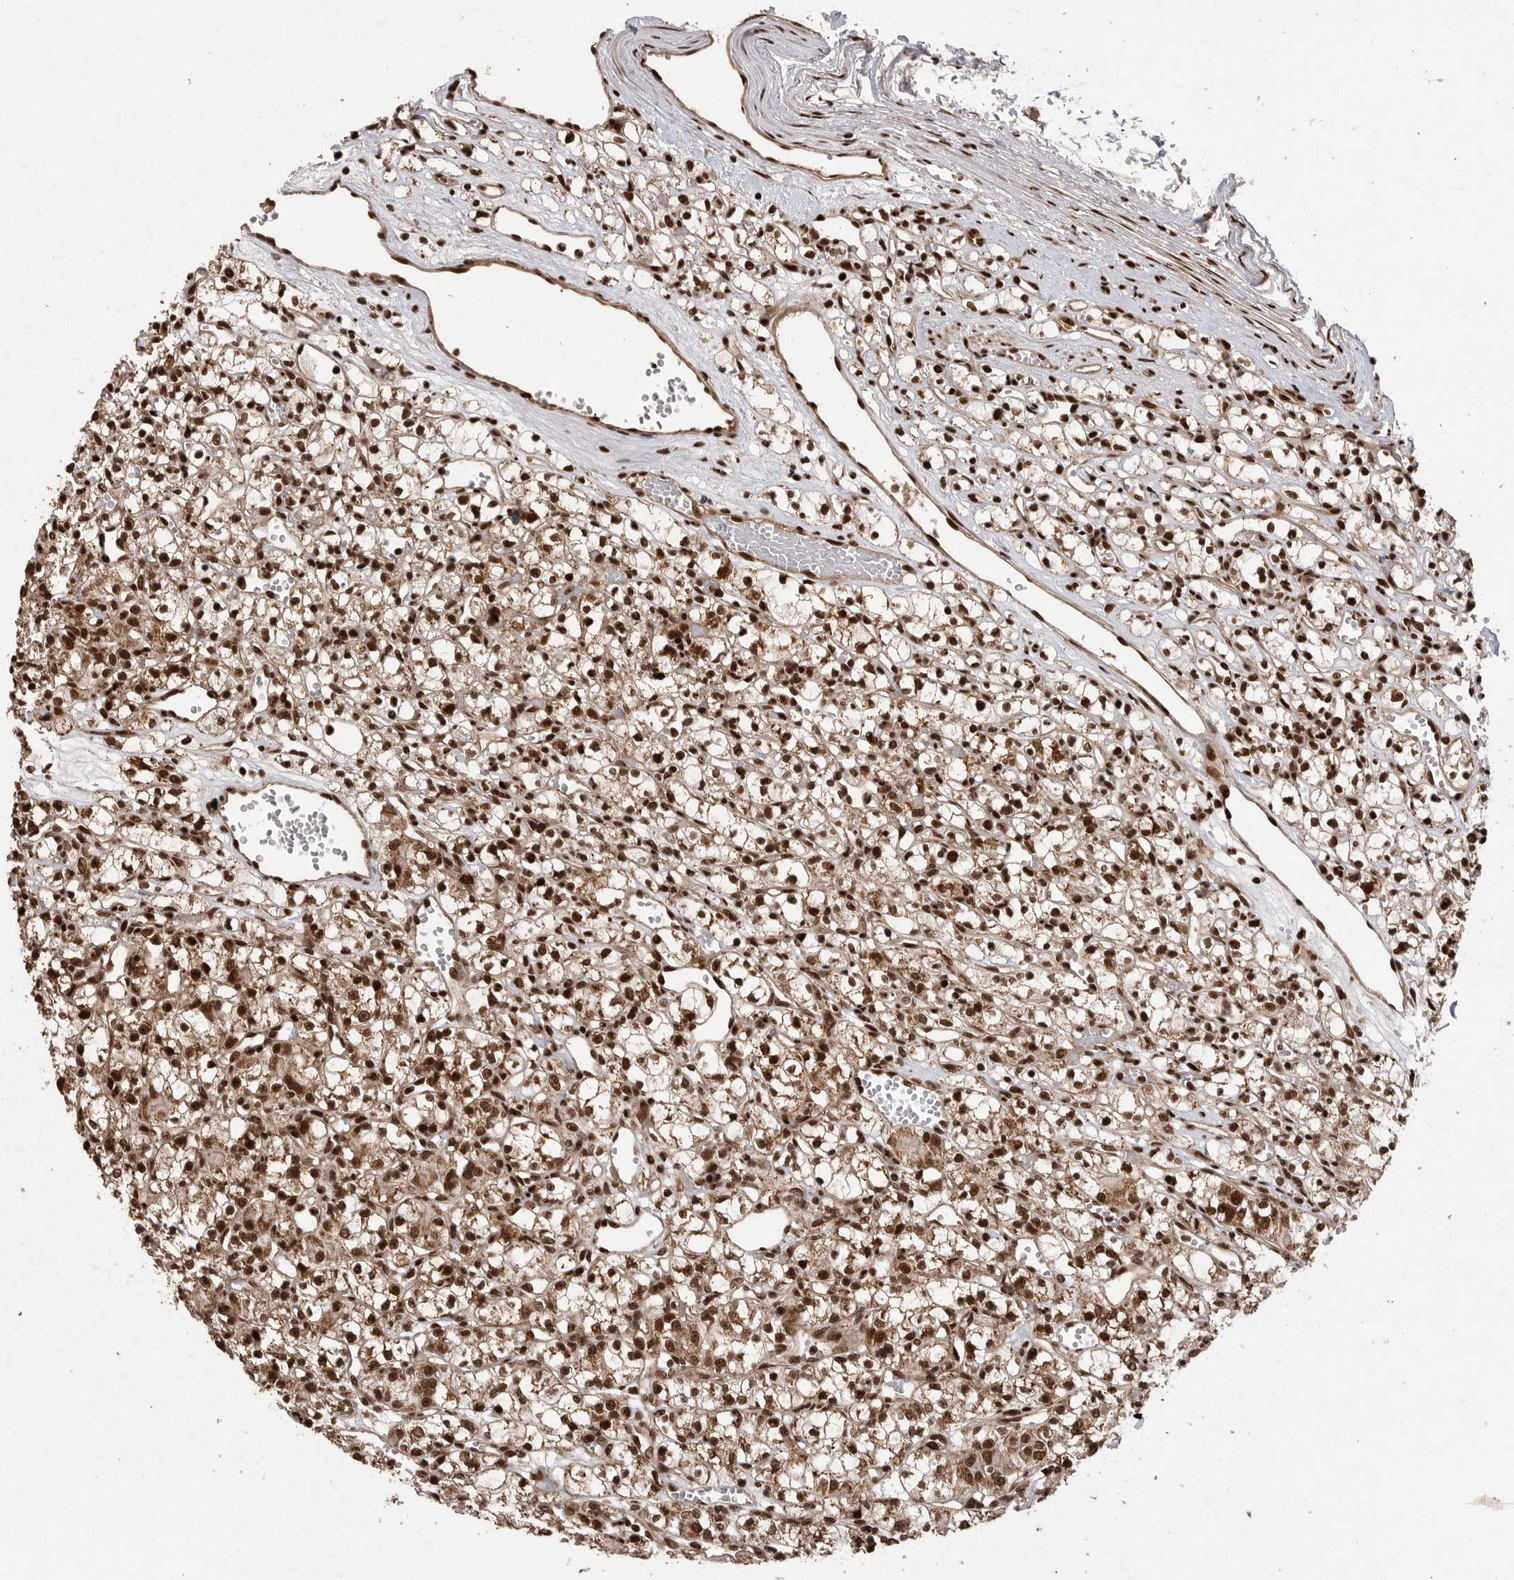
{"staining": {"intensity": "strong", "quantity": ">75%", "location": "nuclear"}, "tissue": "renal cancer", "cell_type": "Tumor cells", "image_type": "cancer", "snomed": [{"axis": "morphology", "description": "Adenocarcinoma, NOS"}, {"axis": "topography", "description": "Kidney"}], "caption": "Immunohistochemistry (IHC) photomicrograph of neoplastic tissue: human renal cancer (adenocarcinoma) stained using IHC shows high levels of strong protein expression localized specifically in the nuclear of tumor cells, appearing as a nuclear brown color.", "gene": "PPP1R8", "patient": {"sex": "female", "age": 59}}